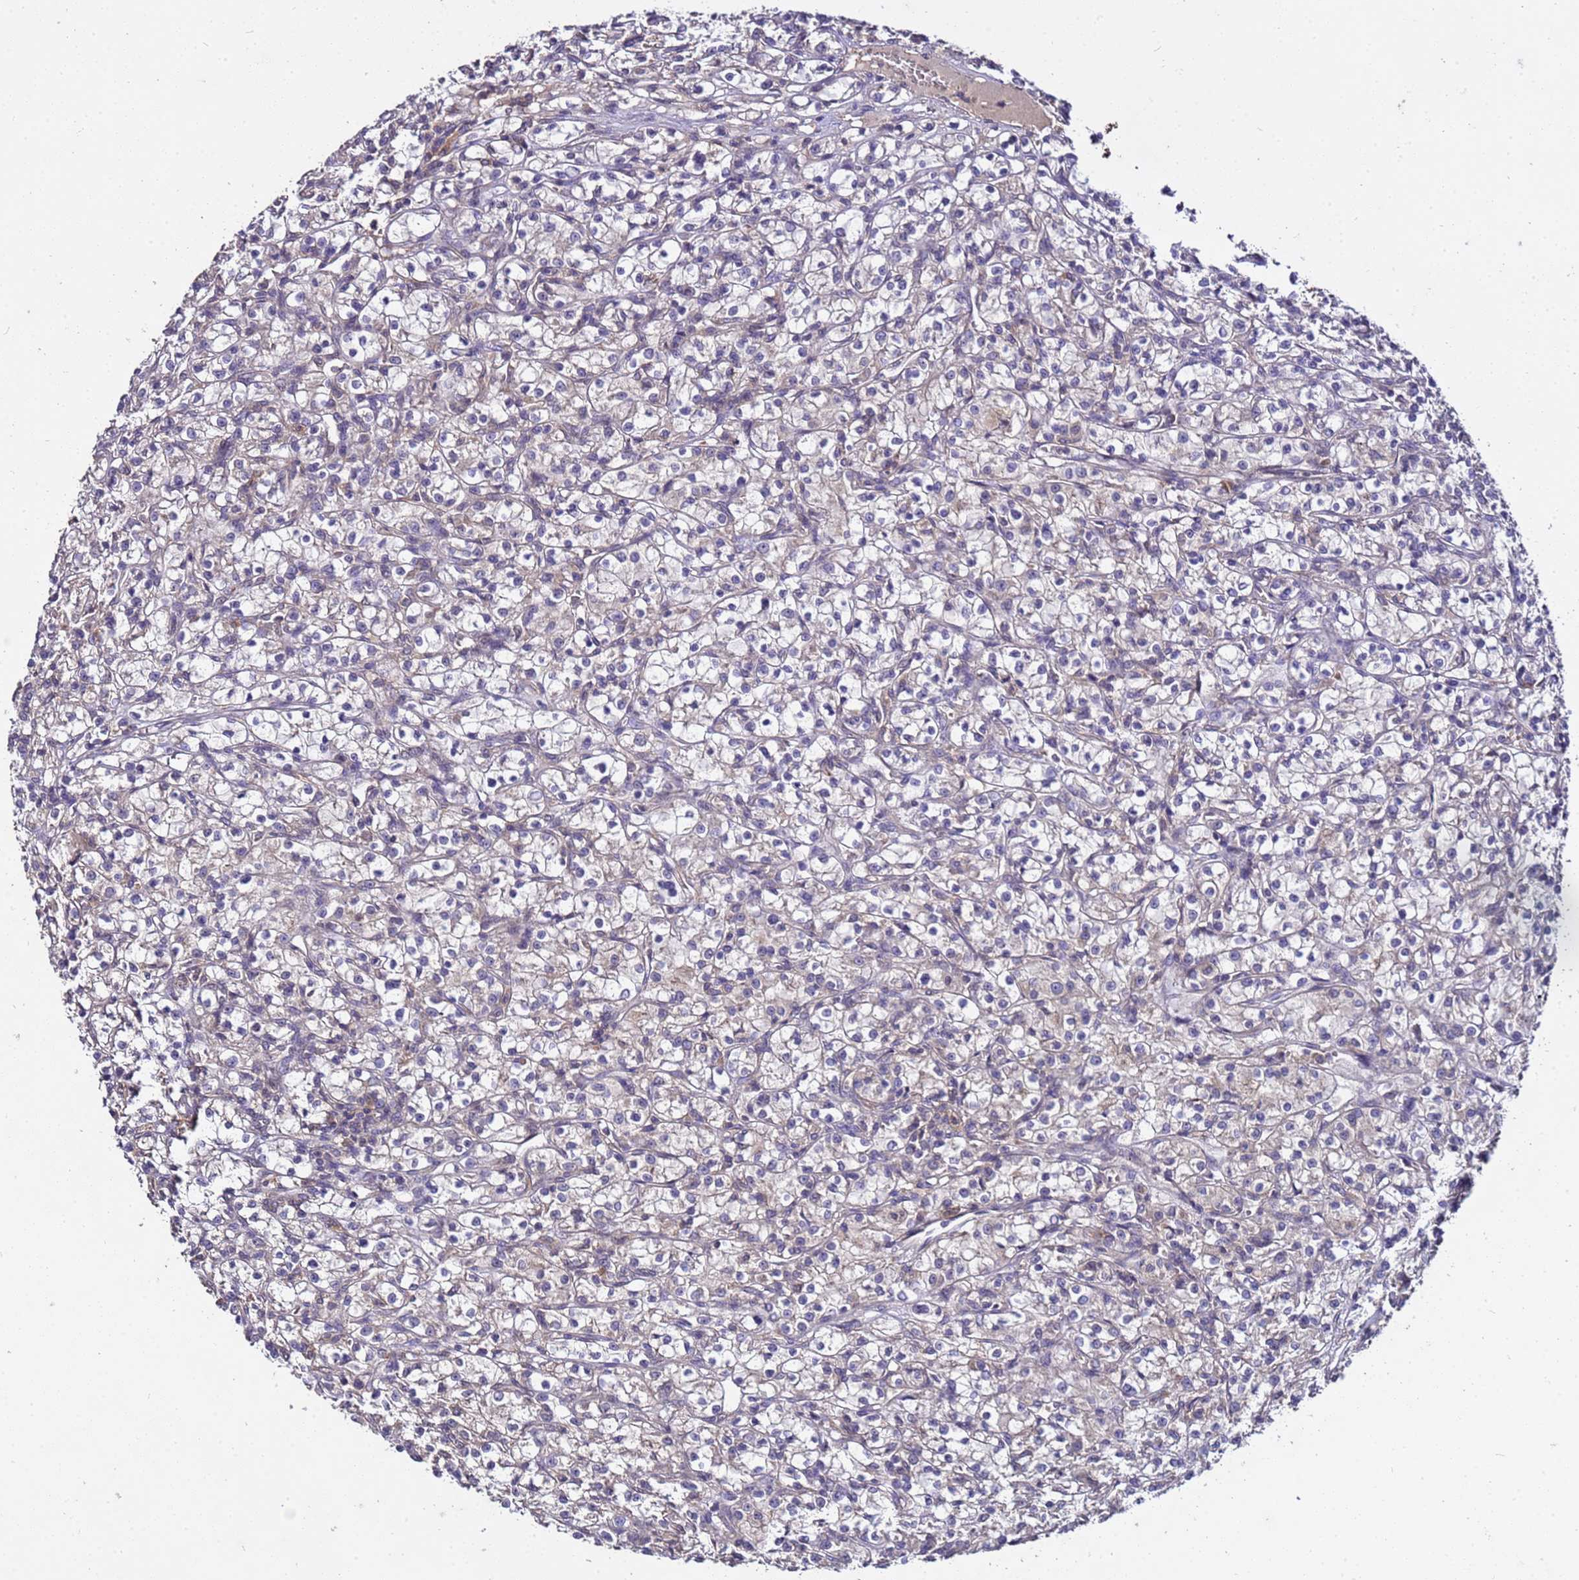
{"staining": {"intensity": "negative", "quantity": "none", "location": "none"}, "tissue": "renal cancer", "cell_type": "Tumor cells", "image_type": "cancer", "snomed": [{"axis": "morphology", "description": "Adenocarcinoma, NOS"}, {"axis": "topography", "description": "Kidney"}], "caption": "IHC of renal adenocarcinoma exhibits no positivity in tumor cells.", "gene": "GSPT2", "patient": {"sex": "female", "age": 59}}